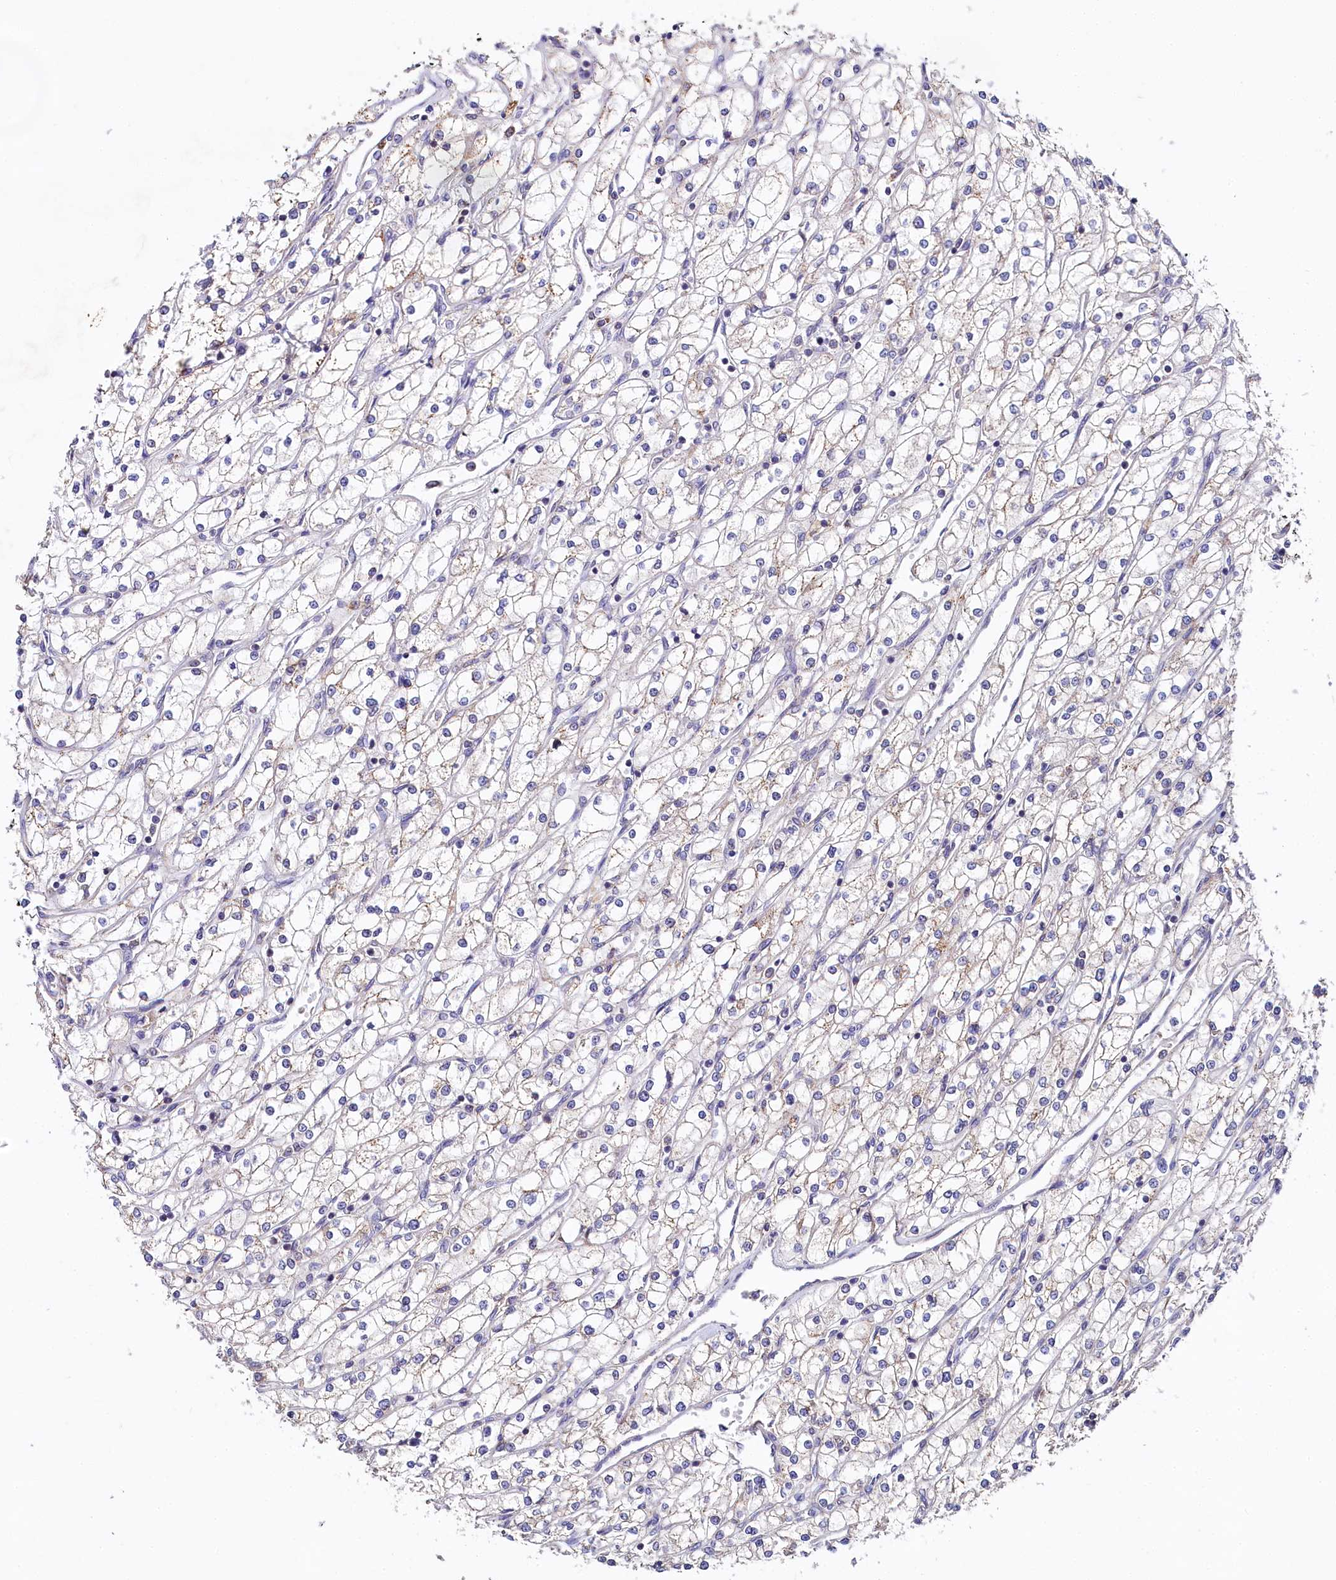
{"staining": {"intensity": "weak", "quantity": "<25%", "location": "cytoplasmic/membranous"}, "tissue": "renal cancer", "cell_type": "Tumor cells", "image_type": "cancer", "snomed": [{"axis": "morphology", "description": "Adenocarcinoma, NOS"}, {"axis": "topography", "description": "Kidney"}], "caption": "This is a micrograph of immunohistochemistry staining of renal adenocarcinoma, which shows no expression in tumor cells.", "gene": "SPINK9", "patient": {"sex": "male", "age": 80}}